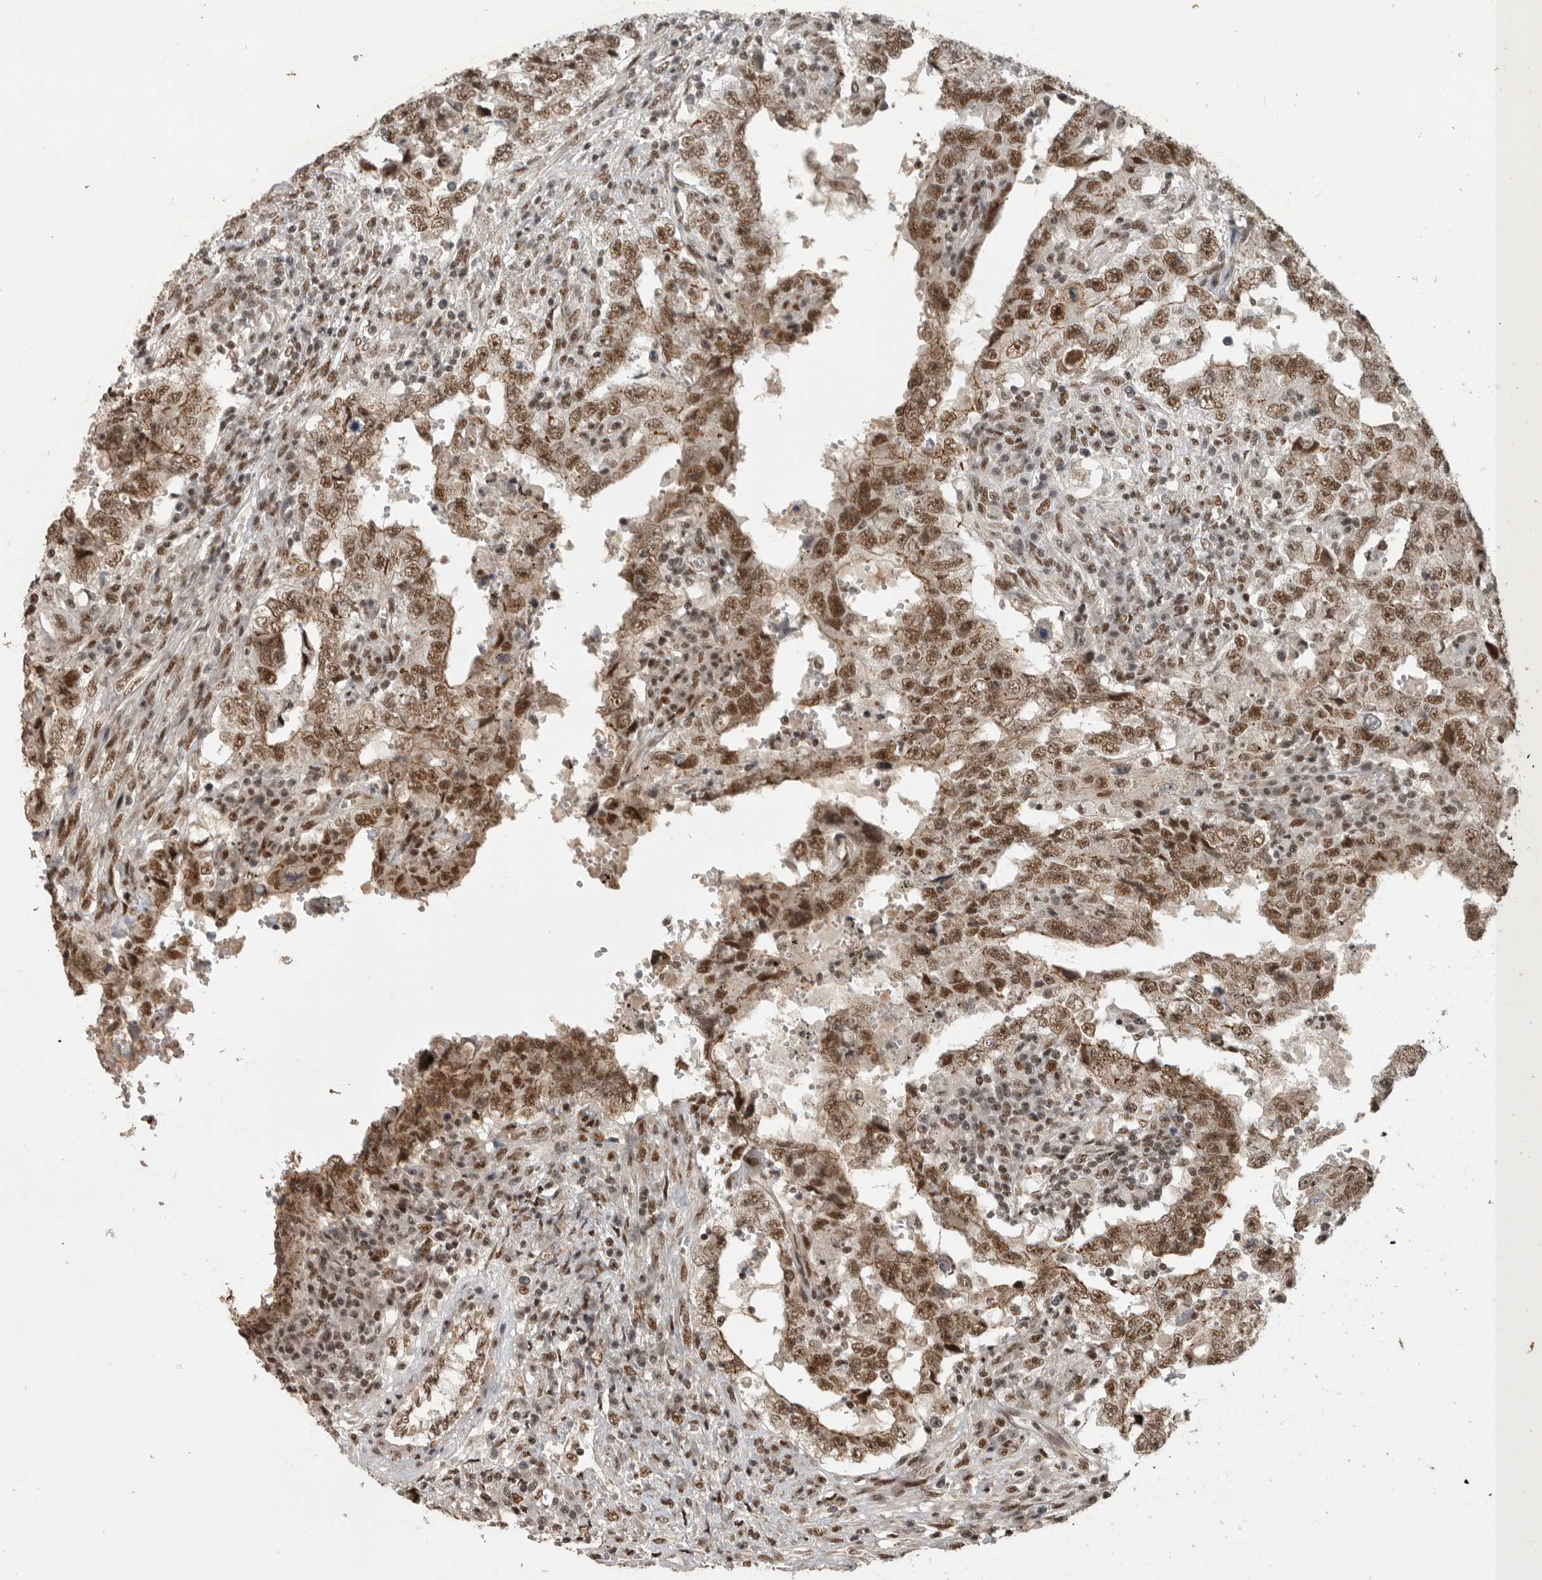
{"staining": {"intensity": "strong", "quantity": ">75%", "location": "cytoplasmic/membranous,nuclear"}, "tissue": "testis cancer", "cell_type": "Tumor cells", "image_type": "cancer", "snomed": [{"axis": "morphology", "description": "Carcinoma, Embryonal, NOS"}, {"axis": "topography", "description": "Testis"}], "caption": "Tumor cells reveal high levels of strong cytoplasmic/membranous and nuclear positivity in approximately >75% of cells in human testis embryonal carcinoma.", "gene": "CBLL1", "patient": {"sex": "male", "age": 26}}